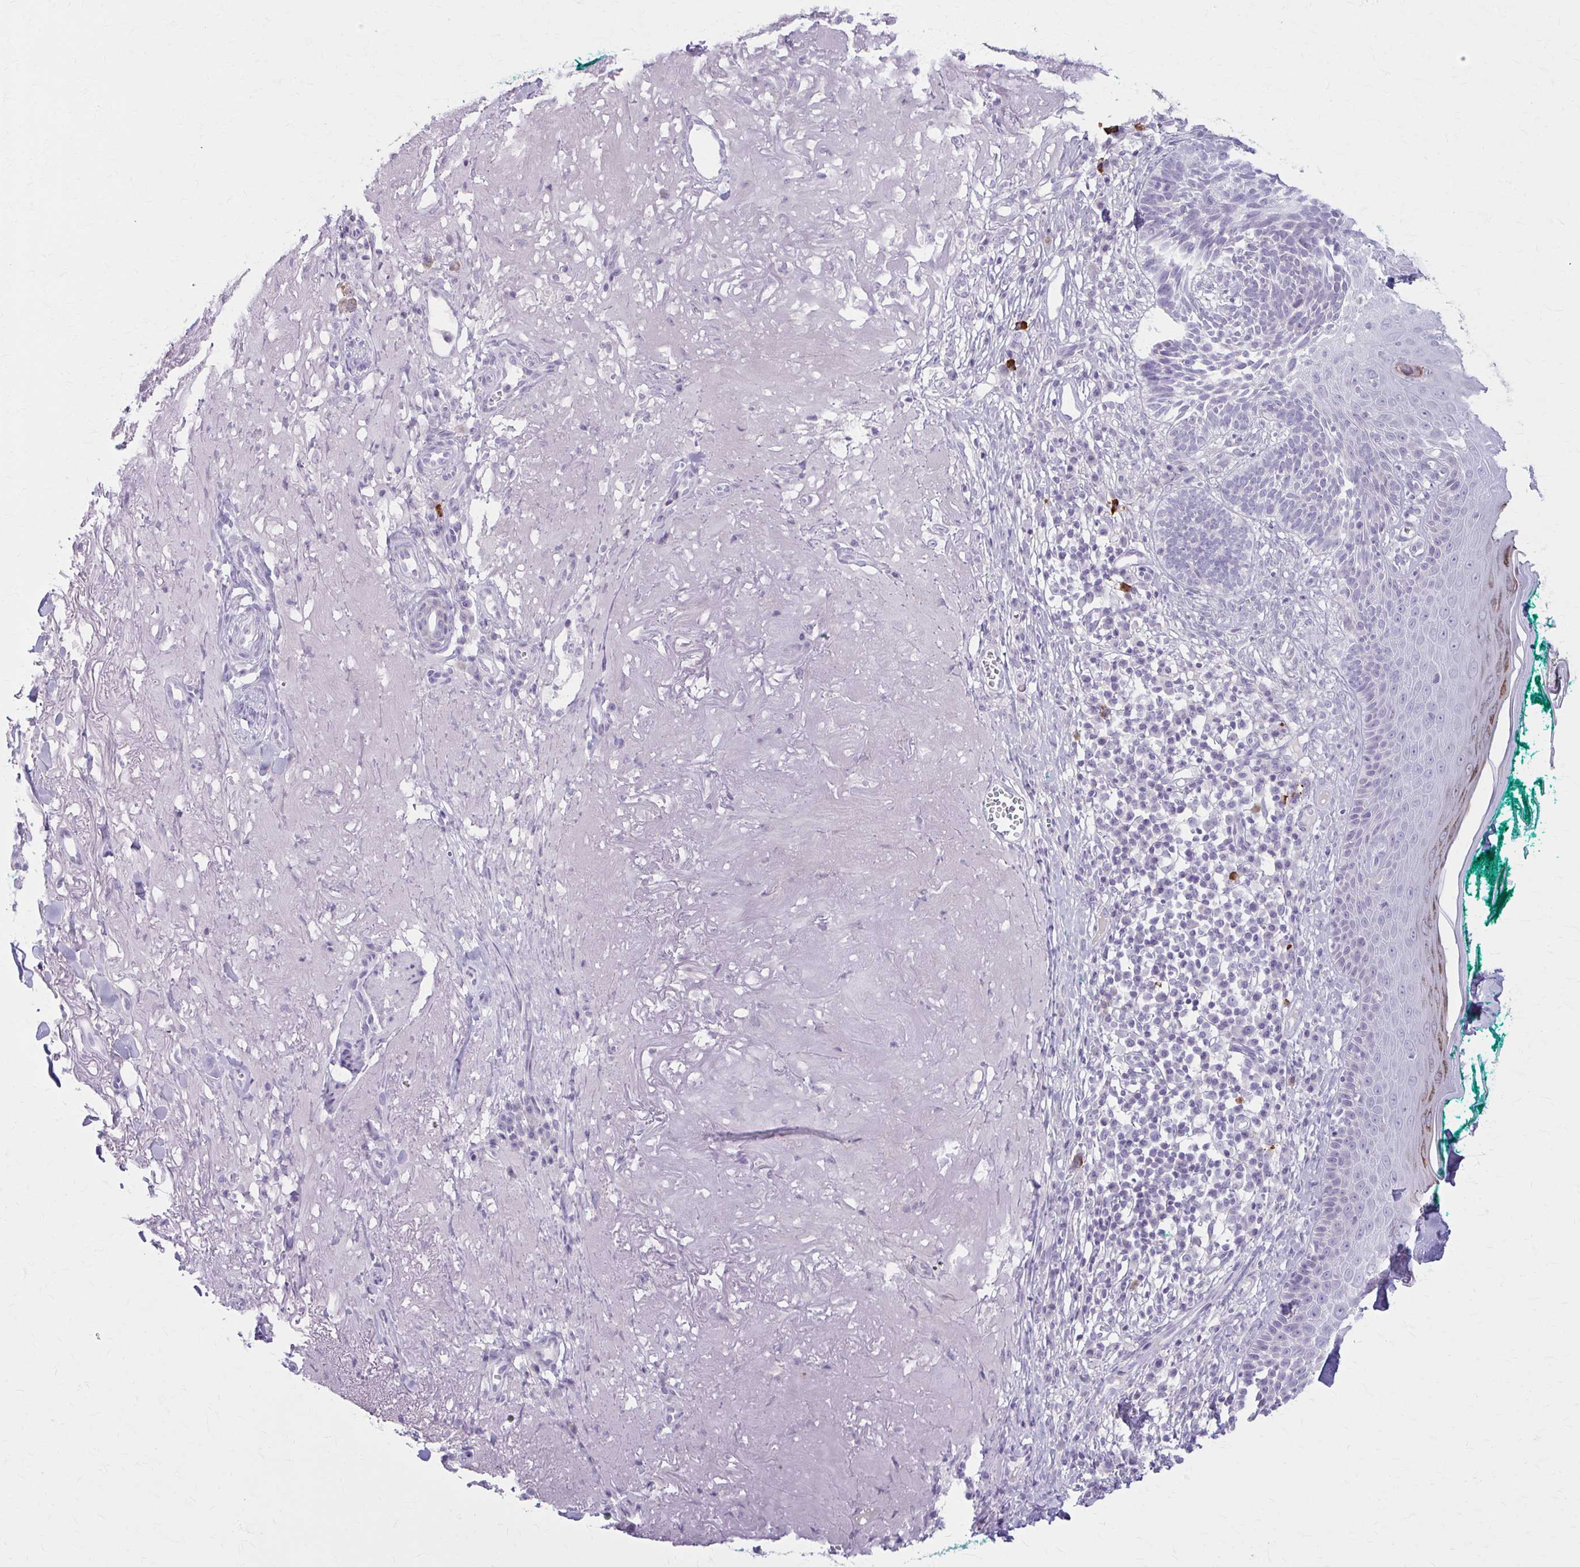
{"staining": {"intensity": "negative", "quantity": "none", "location": "none"}, "tissue": "skin cancer", "cell_type": "Tumor cells", "image_type": "cancer", "snomed": [{"axis": "morphology", "description": "Basal cell carcinoma"}, {"axis": "topography", "description": "Skin"}, {"axis": "topography", "description": "Skin of face"}], "caption": "Immunohistochemistry of human skin basal cell carcinoma displays no expression in tumor cells. Nuclei are stained in blue.", "gene": "LDLRAP1", "patient": {"sex": "female", "age": 80}}